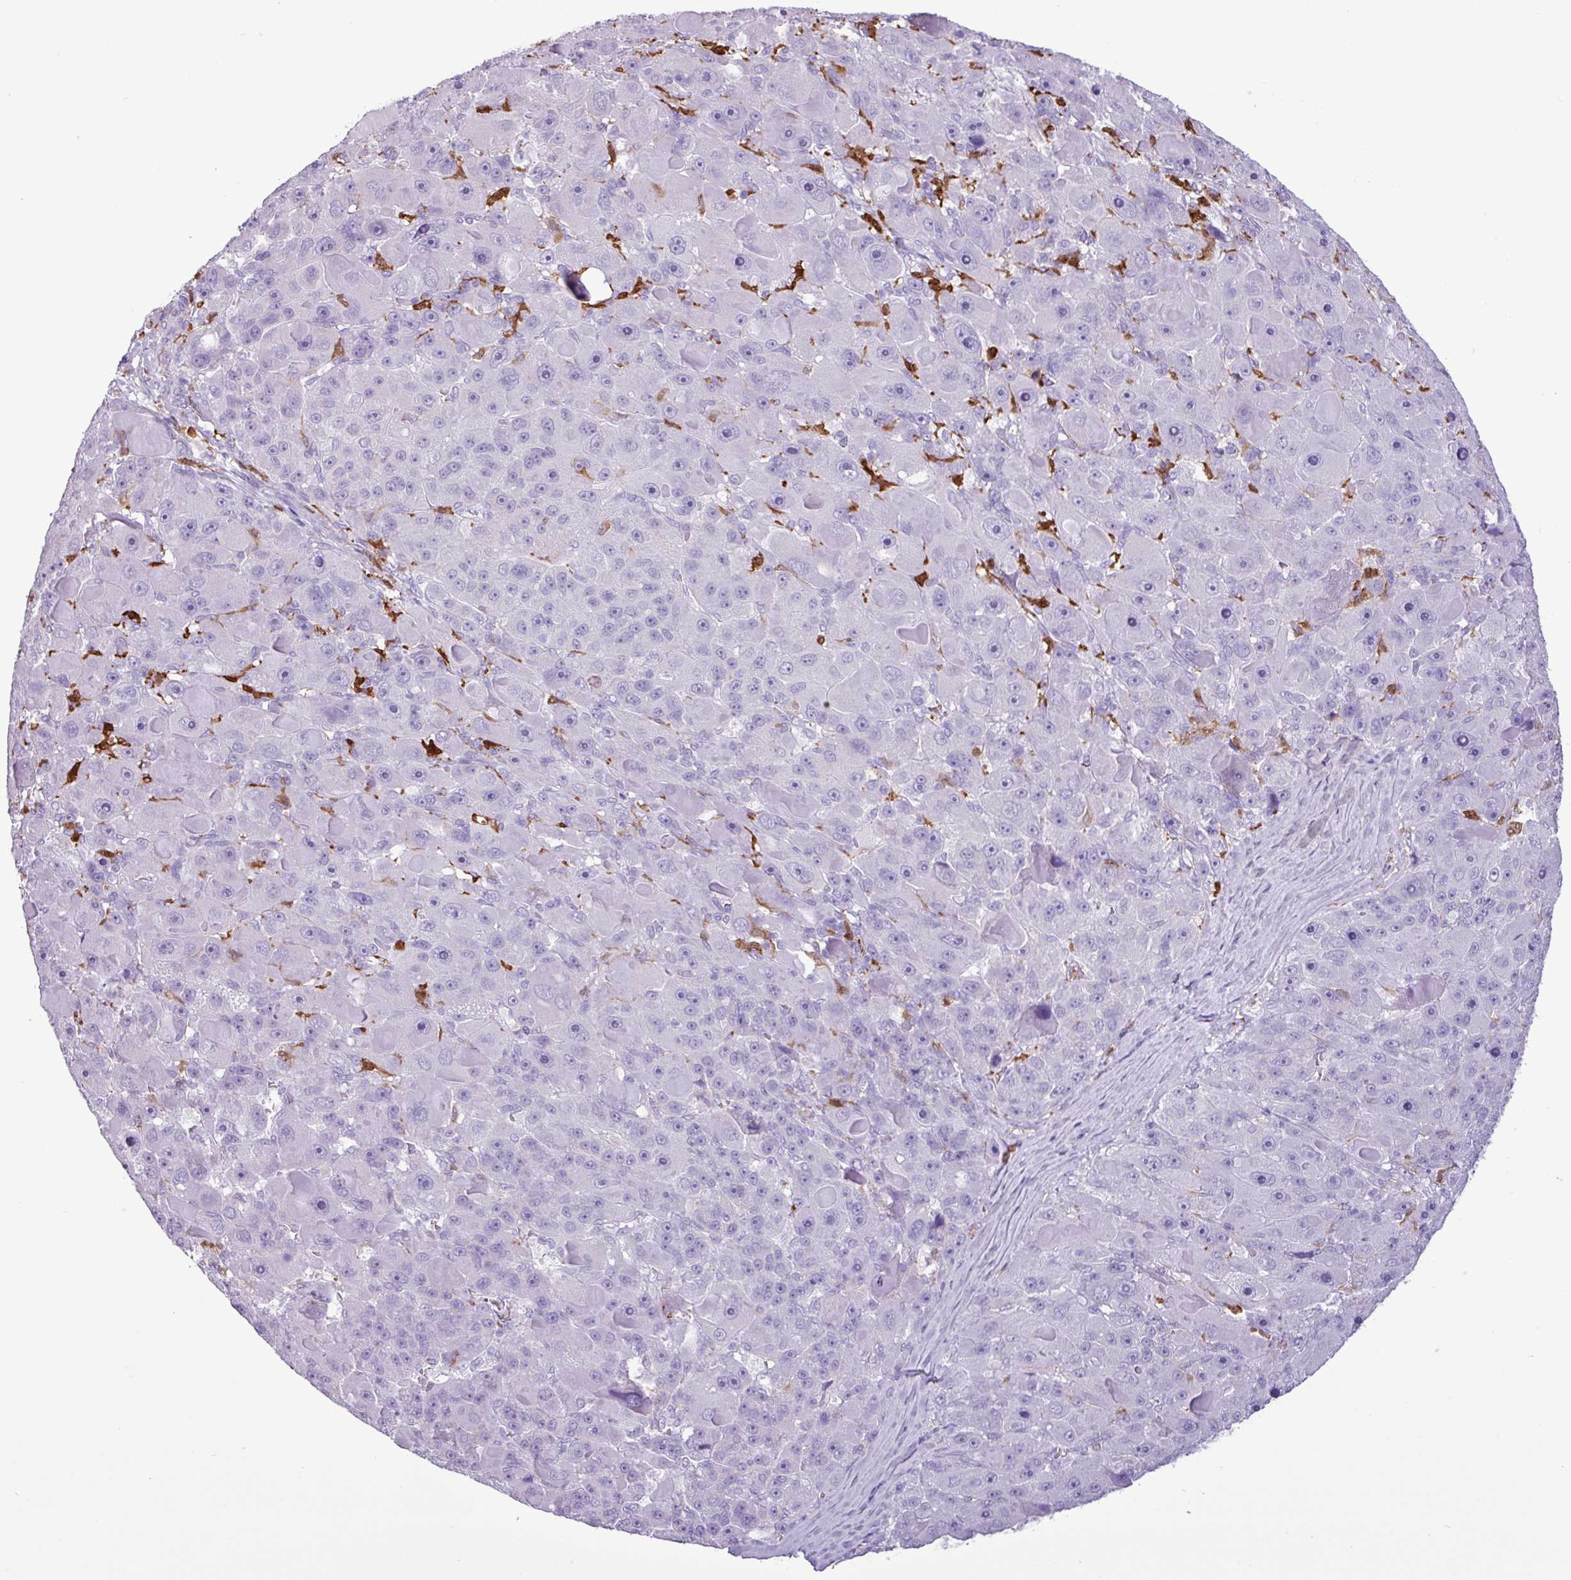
{"staining": {"intensity": "negative", "quantity": "none", "location": "none"}, "tissue": "liver cancer", "cell_type": "Tumor cells", "image_type": "cancer", "snomed": [{"axis": "morphology", "description": "Carcinoma, Hepatocellular, NOS"}, {"axis": "topography", "description": "Liver"}], "caption": "Tumor cells show no significant staining in hepatocellular carcinoma (liver).", "gene": "TMEM200C", "patient": {"sex": "male", "age": 76}}